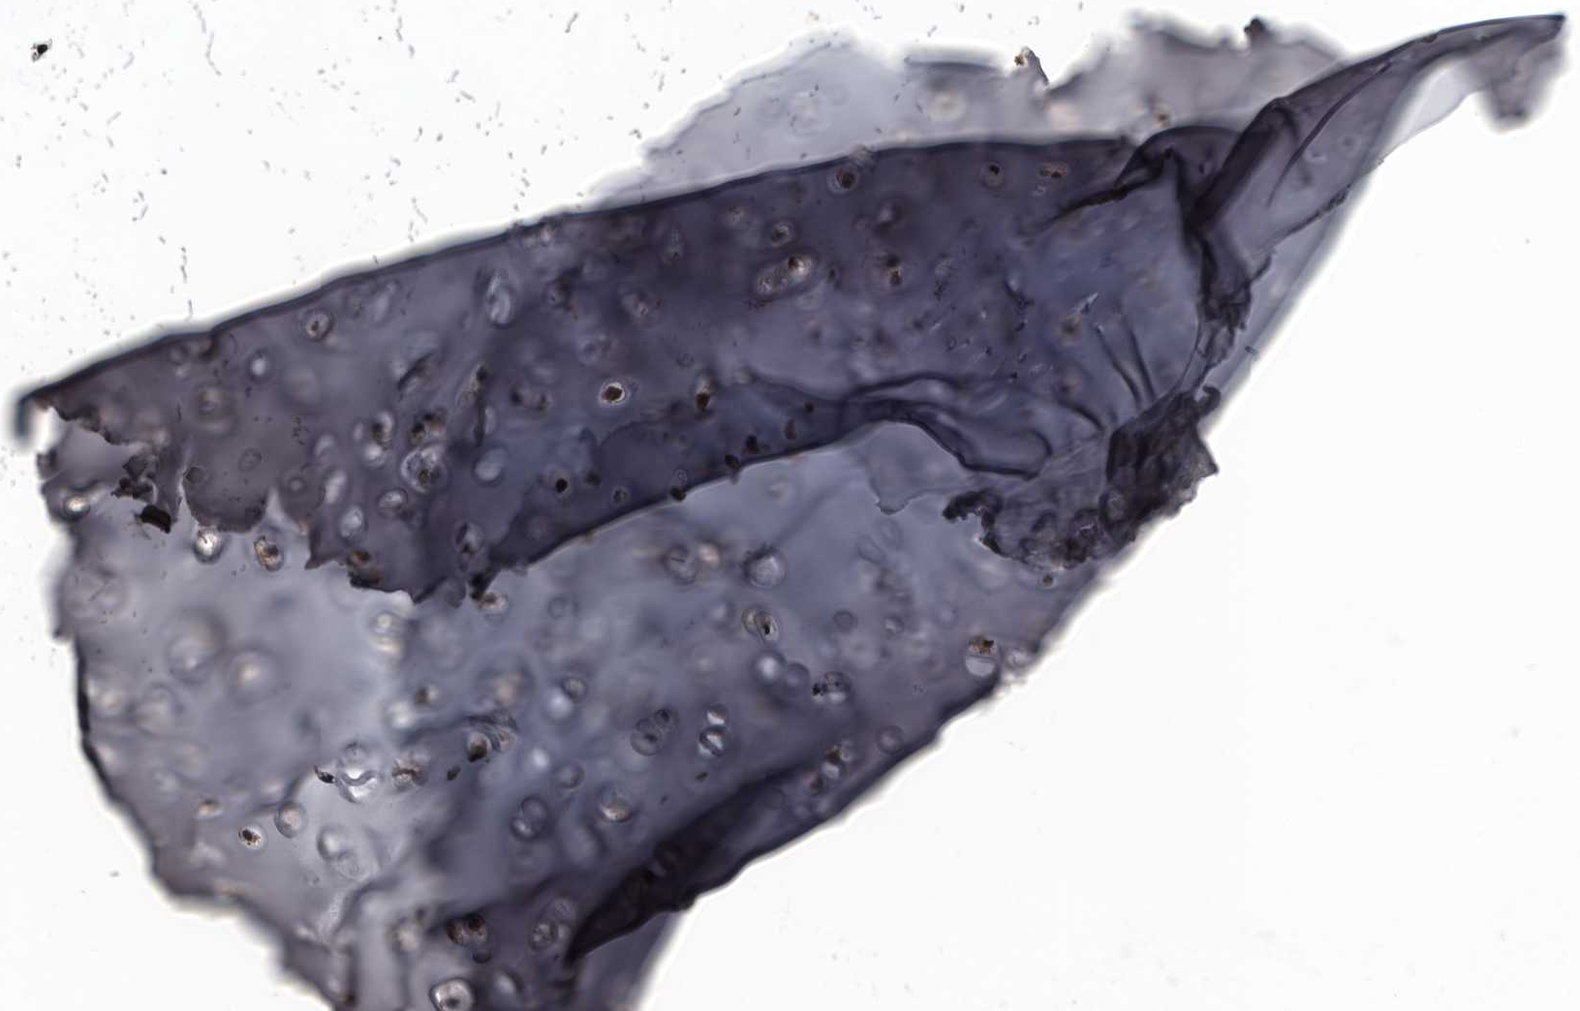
{"staining": {"intensity": "weak", "quantity": ">75%", "location": "cytoplasmic/membranous"}, "tissue": "adipose tissue", "cell_type": "Adipocytes", "image_type": "normal", "snomed": [{"axis": "morphology", "description": "Normal tissue, NOS"}, {"axis": "morphology", "description": "Basal cell carcinoma"}, {"axis": "topography", "description": "Cartilage tissue"}, {"axis": "topography", "description": "Nasopharynx"}, {"axis": "topography", "description": "Oral tissue"}], "caption": "Immunohistochemistry micrograph of benign adipose tissue stained for a protein (brown), which displays low levels of weak cytoplasmic/membranous positivity in about >75% of adipocytes.", "gene": "DHPS", "patient": {"sex": "female", "age": 77}}